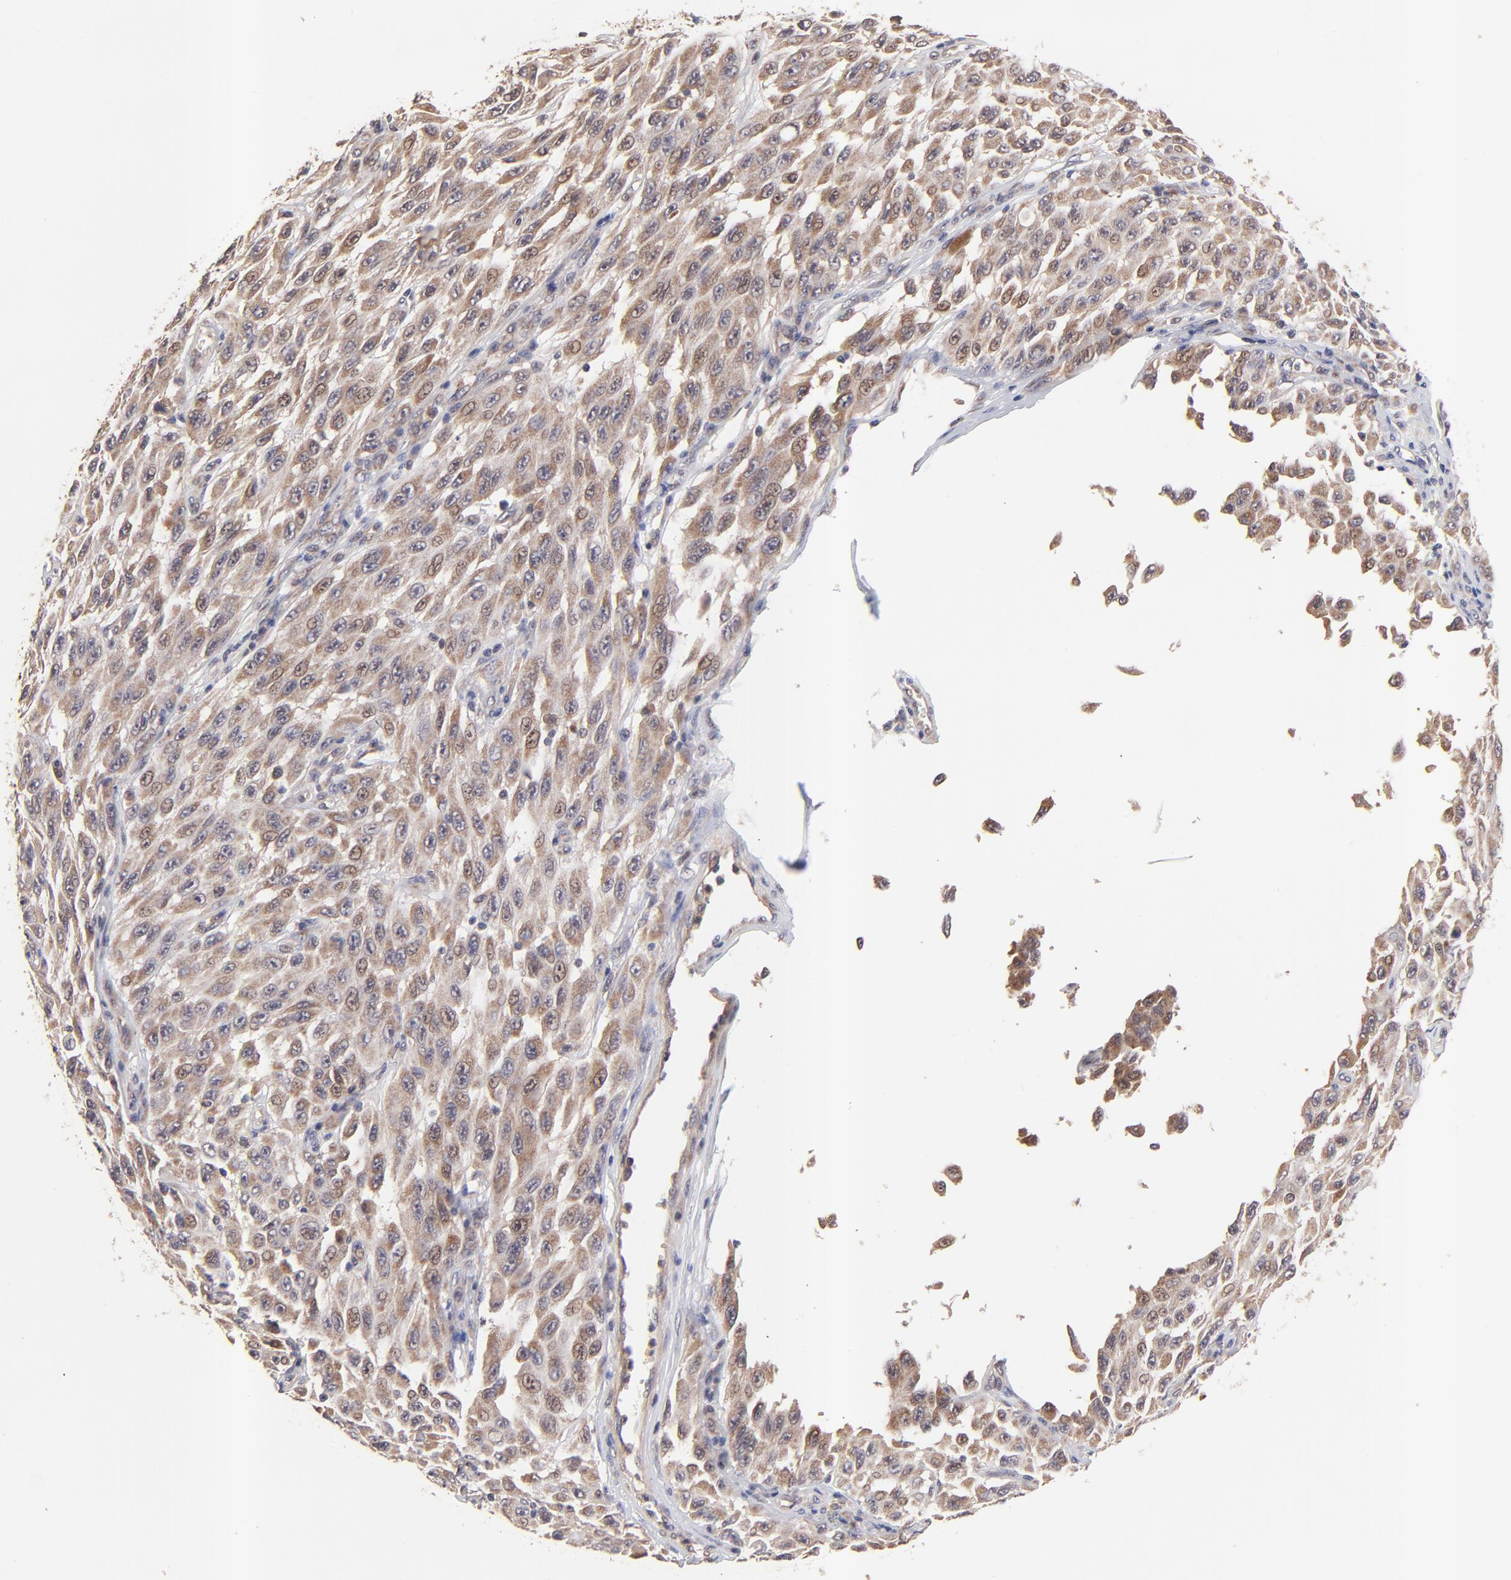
{"staining": {"intensity": "moderate", "quantity": ">75%", "location": "cytoplasmic/membranous,nuclear"}, "tissue": "melanoma", "cell_type": "Tumor cells", "image_type": "cancer", "snomed": [{"axis": "morphology", "description": "Malignant melanoma, NOS"}, {"axis": "topography", "description": "Skin"}], "caption": "Immunohistochemical staining of human melanoma demonstrates moderate cytoplasmic/membranous and nuclear protein positivity in approximately >75% of tumor cells. (IHC, brightfield microscopy, high magnification).", "gene": "BAIAP2L2", "patient": {"sex": "male", "age": 30}}